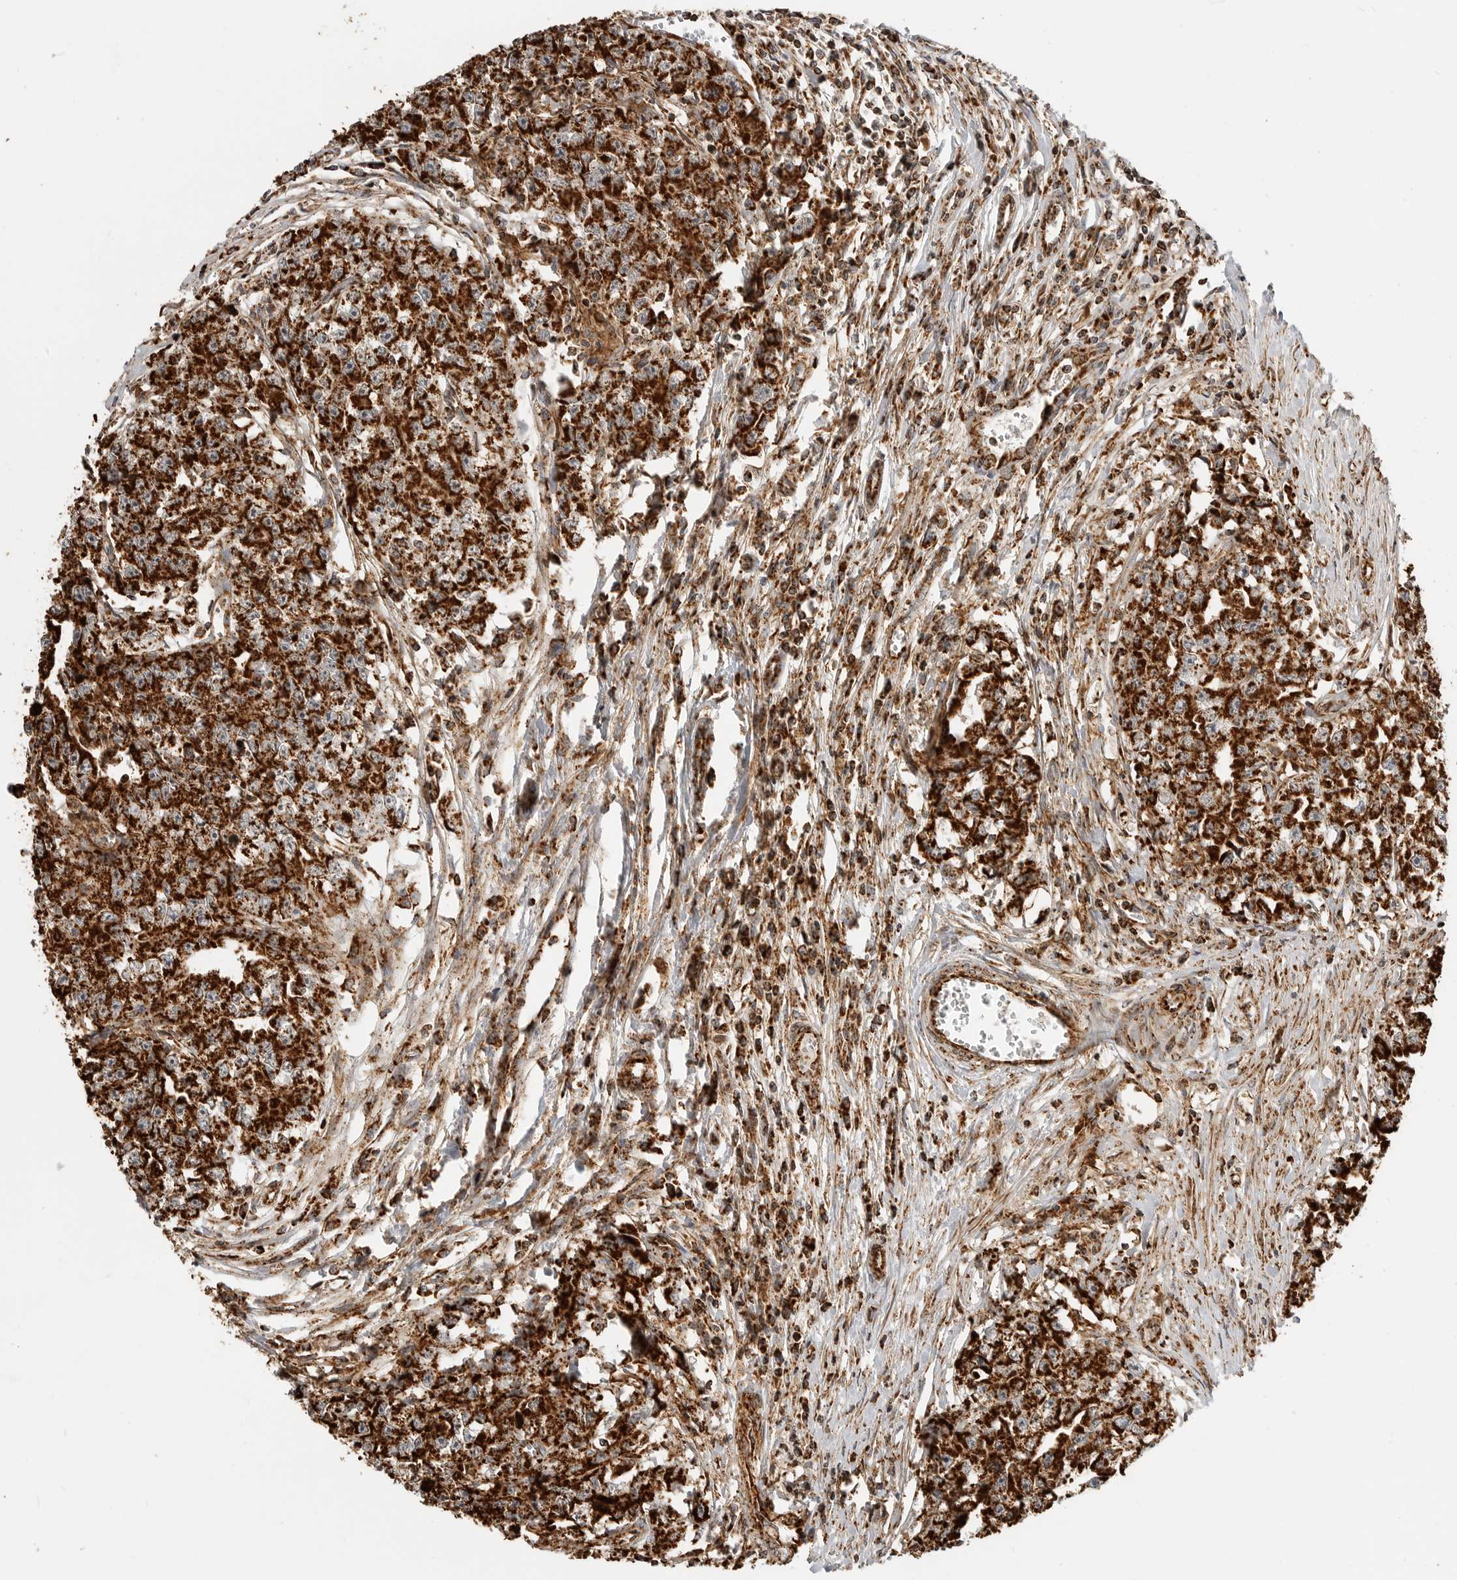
{"staining": {"intensity": "strong", "quantity": ">75%", "location": "cytoplasmic/membranous"}, "tissue": "testis cancer", "cell_type": "Tumor cells", "image_type": "cancer", "snomed": [{"axis": "morphology", "description": "Seminoma, NOS"}, {"axis": "morphology", "description": "Carcinoma, Embryonal, NOS"}, {"axis": "topography", "description": "Testis"}], "caption": "The histopathology image reveals staining of testis embryonal carcinoma, revealing strong cytoplasmic/membranous protein expression (brown color) within tumor cells.", "gene": "BMP2K", "patient": {"sex": "male", "age": 43}}